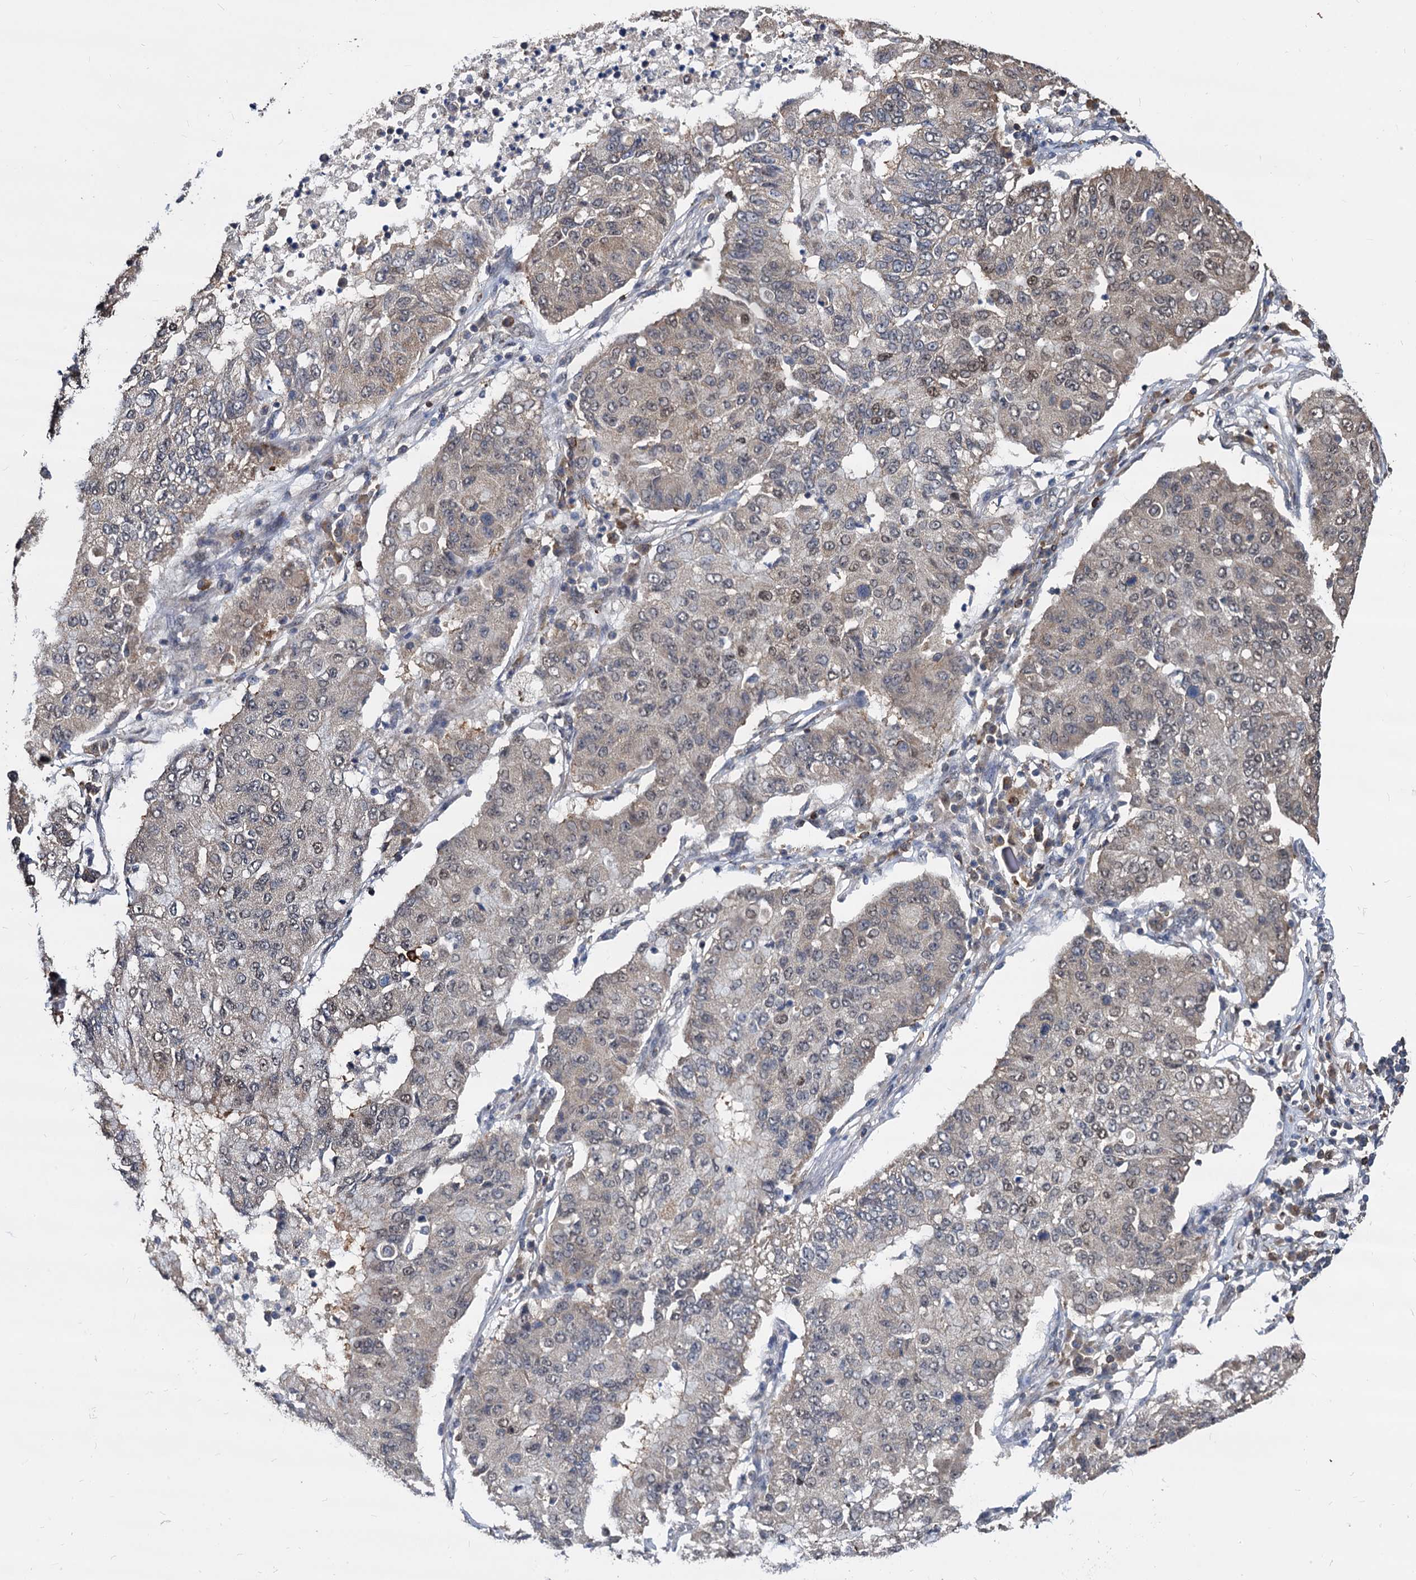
{"staining": {"intensity": "weak", "quantity": ">75%", "location": "nuclear"}, "tissue": "lung cancer", "cell_type": "Tumor cells", "image_type": "cancer", "snomed": [{"axis": "morphology", "description": "Squamous cell carcinoma, NOS"}, {"axis": "topography", "description": "Lung"}], "caption": "Immunohistochemical staining of human lung squamous cell carcinoma exhibits weak nuclear protein expression in approximately >75% of tumor cells. (IHC, brightfield microscopy, high magnification).", "gene": "PSMD4", "patient": {"sex": "male", "age": 74}}